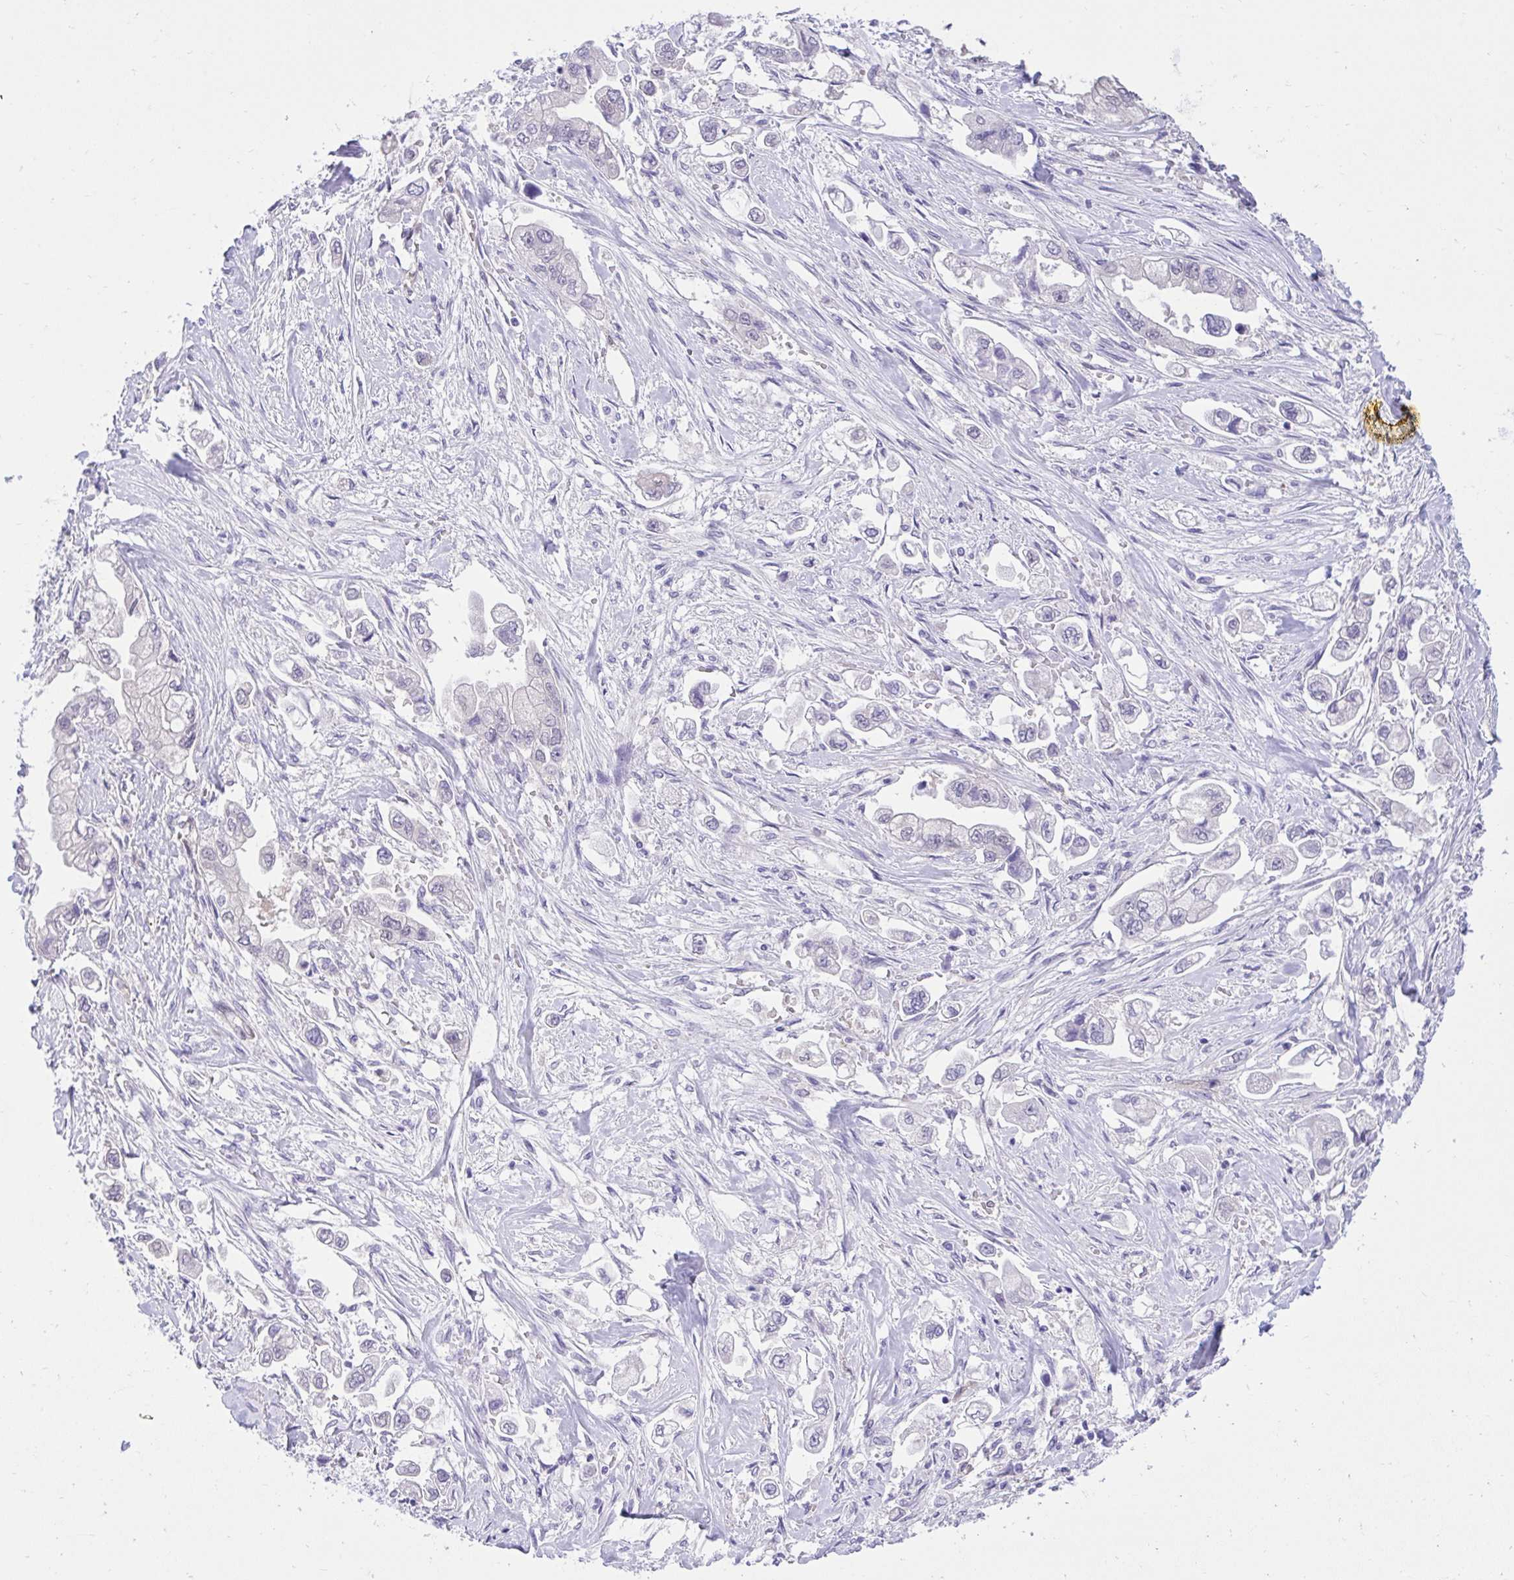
{"staining": {"intensity": "negative", "quantity": "none", "location": "none"}, "tissue": "stomach cancer", "cell_type": "Tumor cells", "image_type": "cancer", "snomed": [{"axis": "morphology", "description": "Adenocarcinoma, NOS"}, {"axis": "topography", "description": "Stomach"}], "caption": "The image exhibits no staining of tumor cells in stomach adenocarcinoma.", "gene": "PGM2L1", "patient": {"sex": "male", "age": 62}}